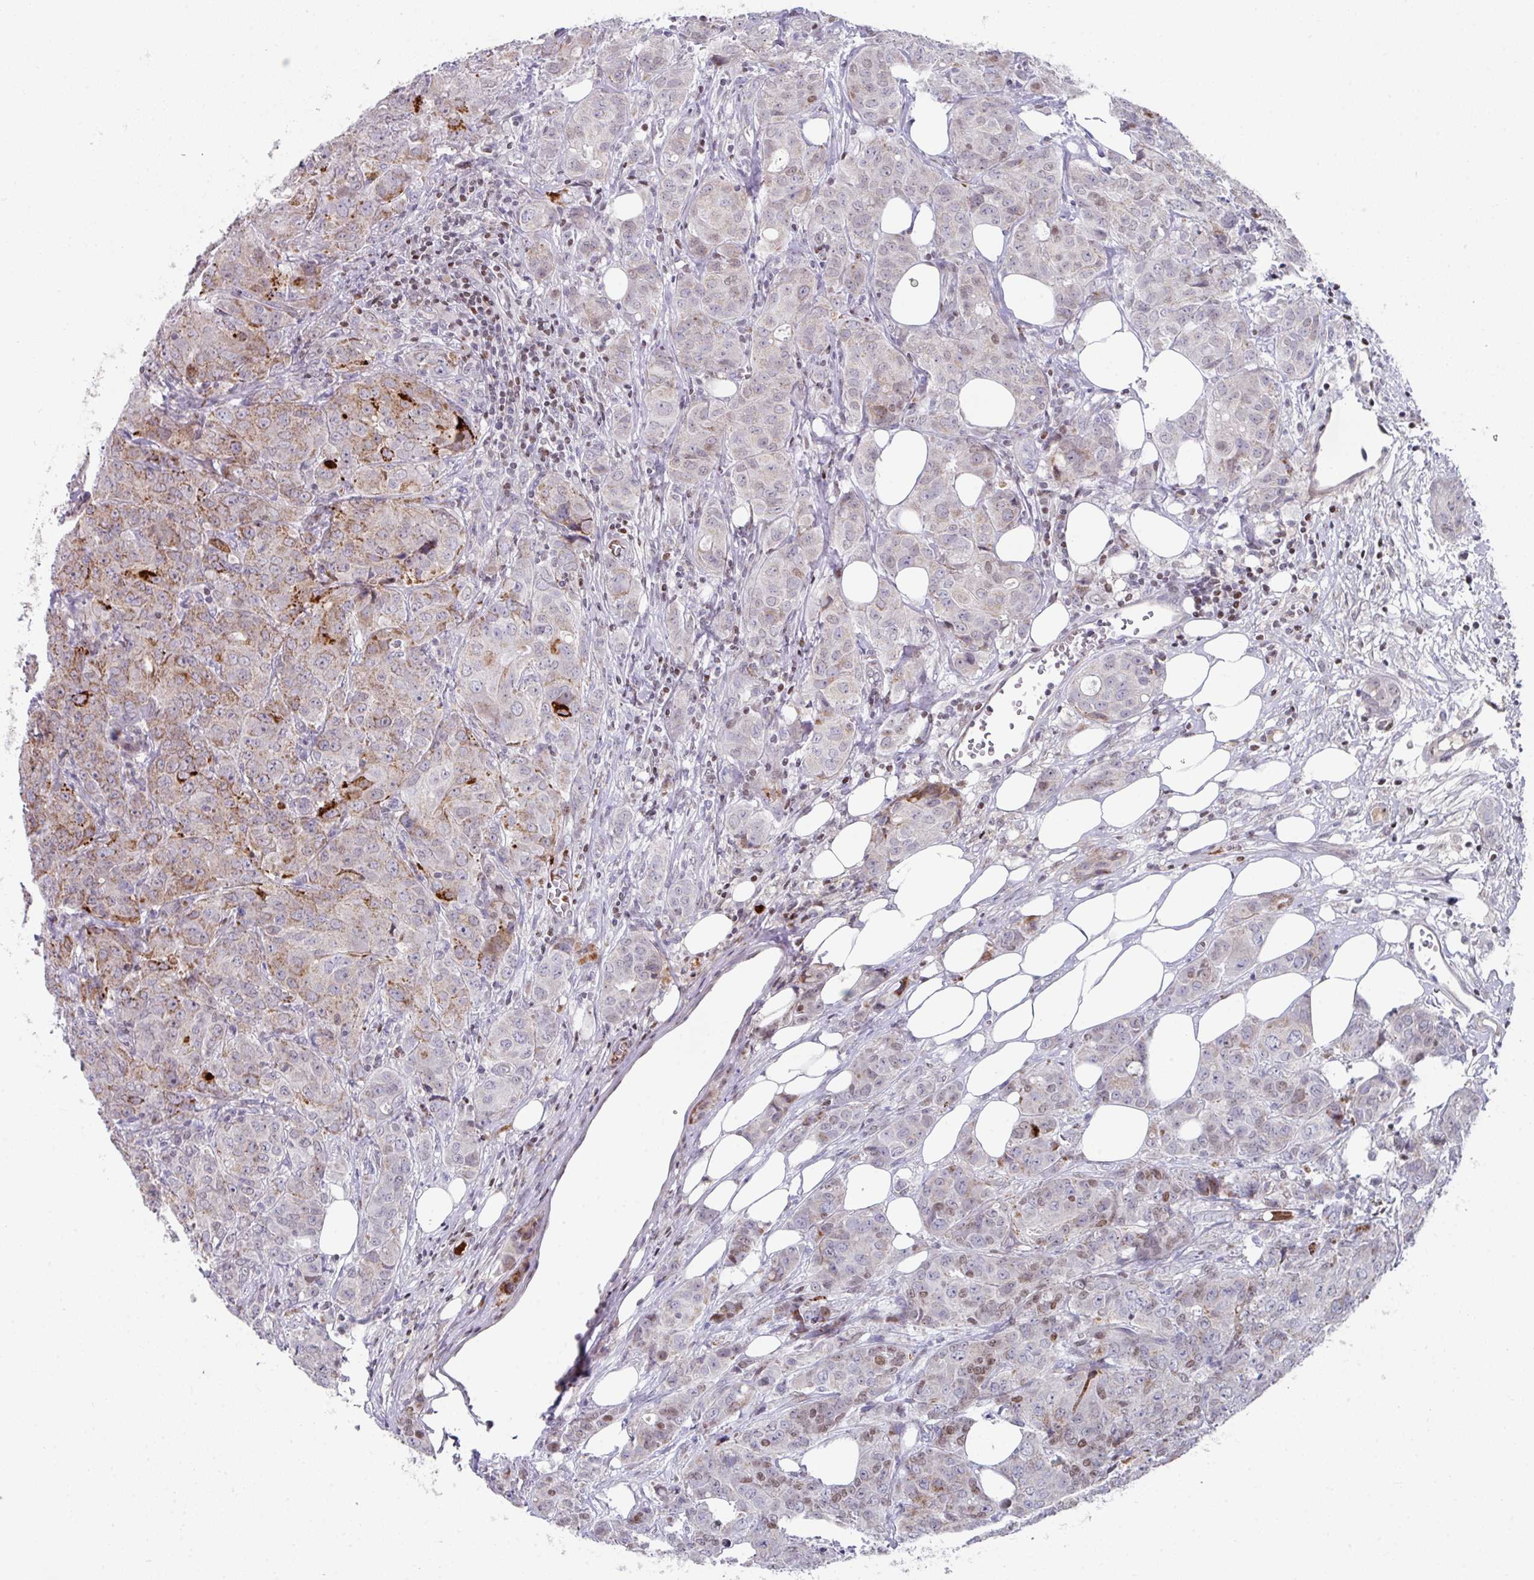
{"staining": {"intensity": "weak", "quantity": "25%-75%", "location": "cytoplasmic/membranous"}, "tissue": "breast cancer", "cell_type": "Tumor cells", "image_type": "cancer", "snomed": [{"axis": "morphology", "description": "Duct carcinoma"}, {"axis": "topography", "description": "Breast"}], "caption": "Breast cancer stained with DAB immunohistochemistry (IHC) shows low levels of weak cytoplasmic/membranous positivity in about 25%-75% of tumor cells. The staining was performed using DAB to visualize the protein expression in brown, while the nuclei were stained in blue with hematoxylin (Magnification: 20x).", "gene": "CBX7", "patient": {"sex": "female", "age": 43}}